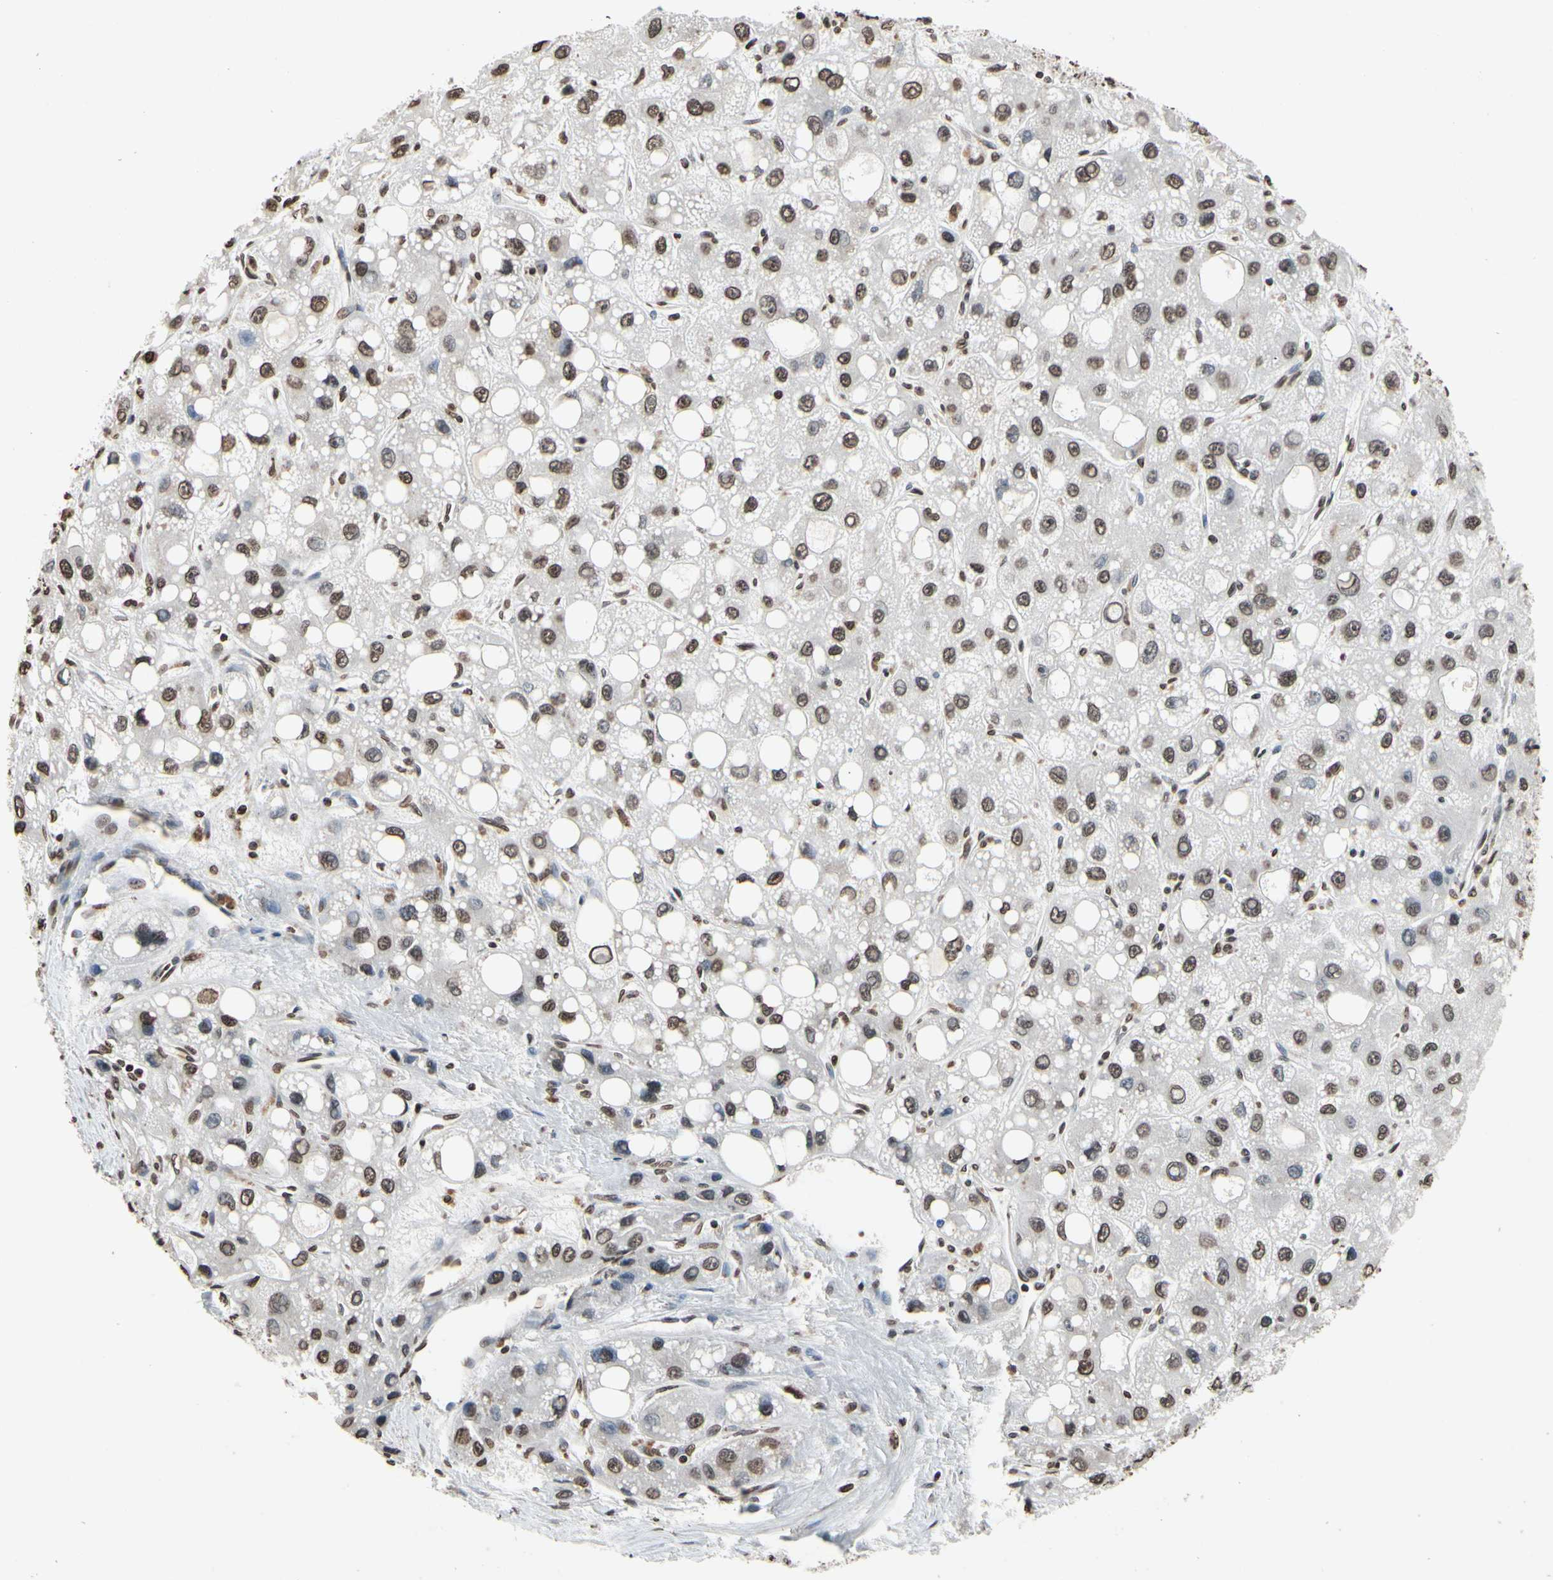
{"staining": {"intensity": "moderate", "quantity": ">75%", "location": "nuclear"}, "tissue": "liver cancer", "cell_type": "Tumor cells", "image_type": "cancer", "snomed": [{"axis": "morphology", "description": "Carcinoma, Hepatocellular, NOS"}, {"axis": "topography", "description": "Liver"}], "caption": "This micrograph displays liver cancer stained with IHC to label a protein in brown. The nuclear of tumor cells show moderate positivity for the protein. Nuclei are counter-stained blue.", "gene": "HIPK2", "patient": {"sex": "male", "age": 55}}